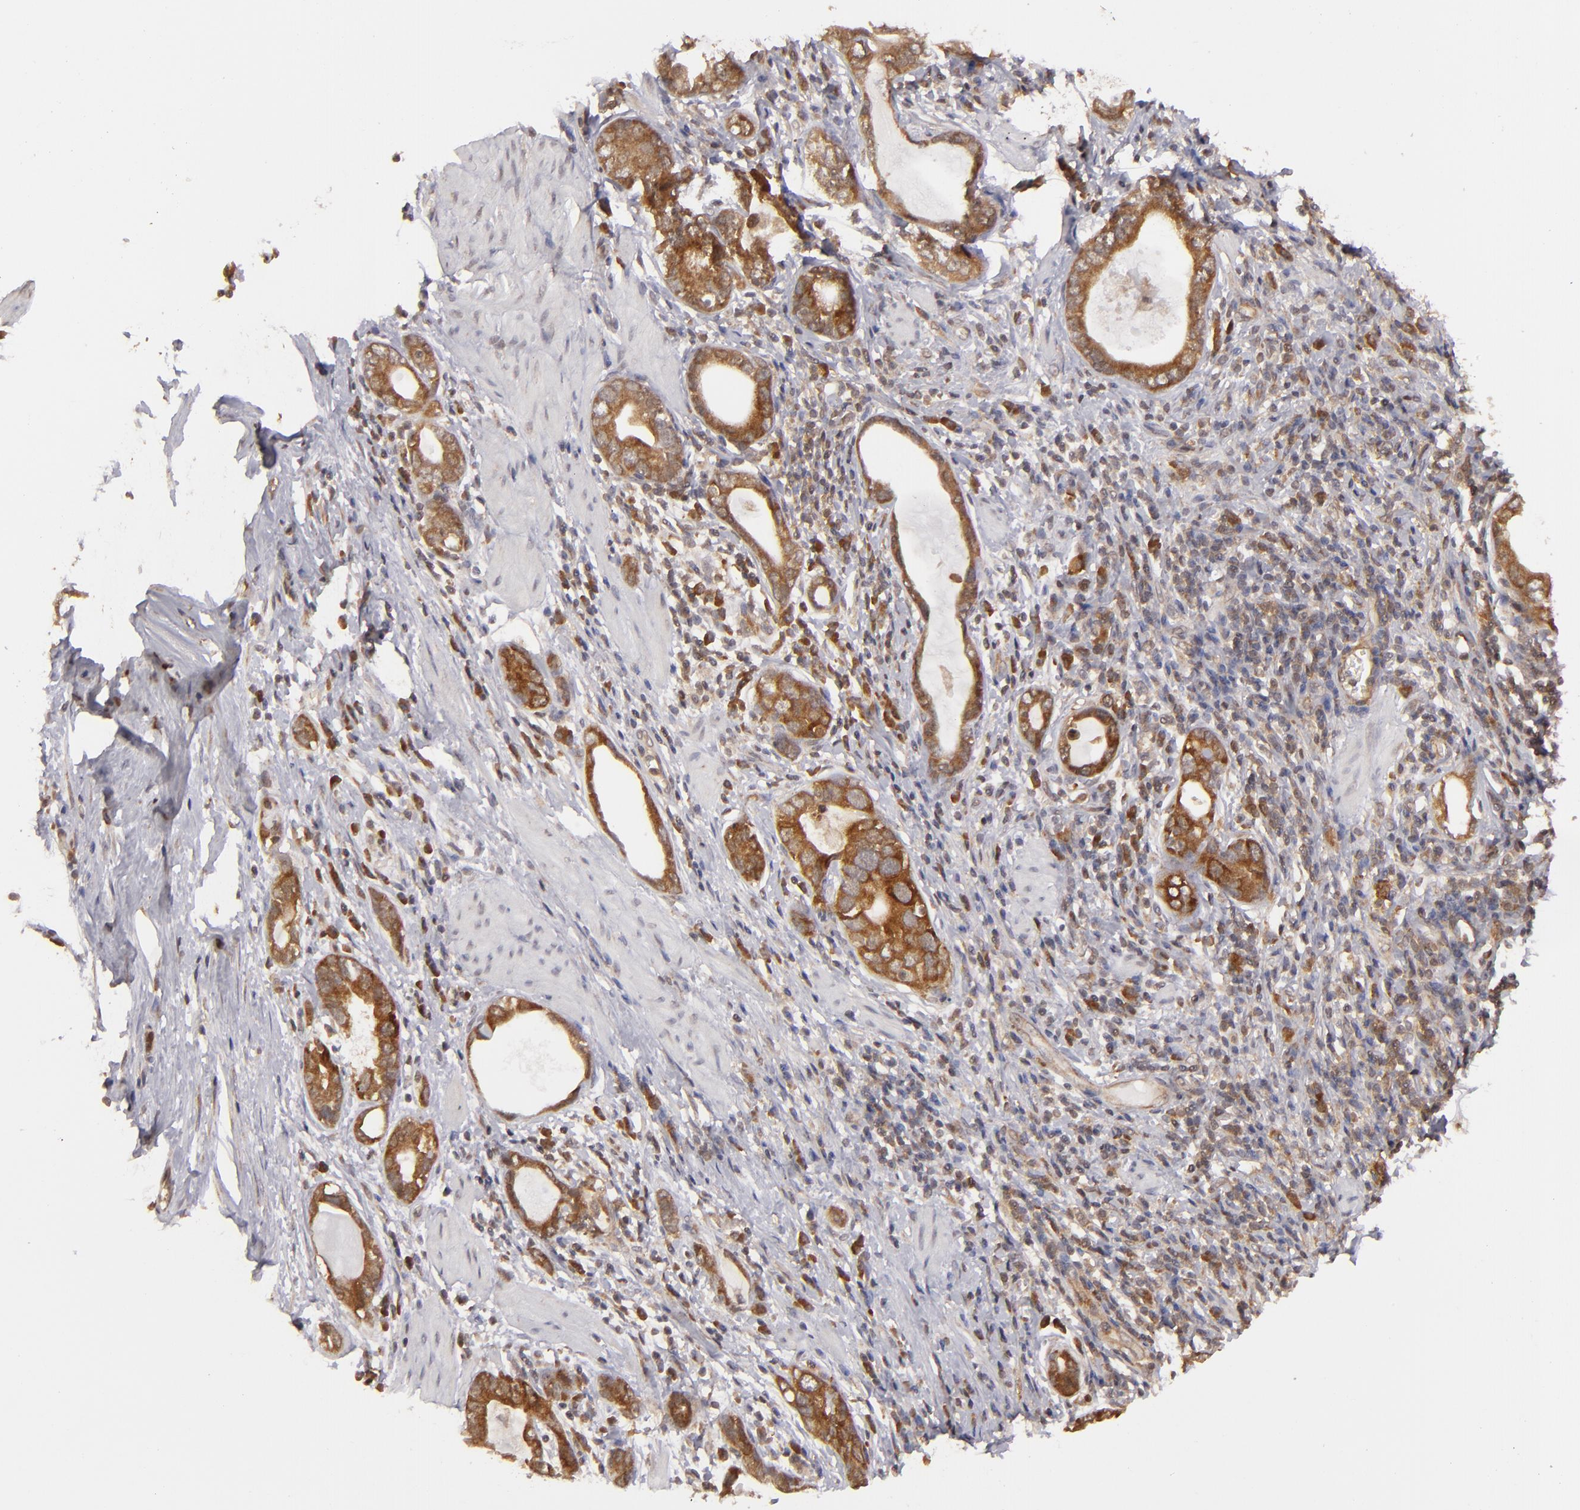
{"staining": {"intensity": "moderate", "quantity": ">75%", "location": "cytoplasmic/membranous"}, "tissue": "stomach cancer", "cell_type": "Tumor cells", "image_type": "cancer", "snomed": [{"axis": "morphology", "description": "Adenocarcinoma, NOS"}, {"axis": "topography", "description": "Stomach, lower"}], "caption": "A brown stain highlights moderate cytoplasmic/membranous positivity of a protein in human stomach cancer (adenocarcinoma) tumor cells.", "gene": "MAPK3", "patient": {"sex": "female", "age": 93}}